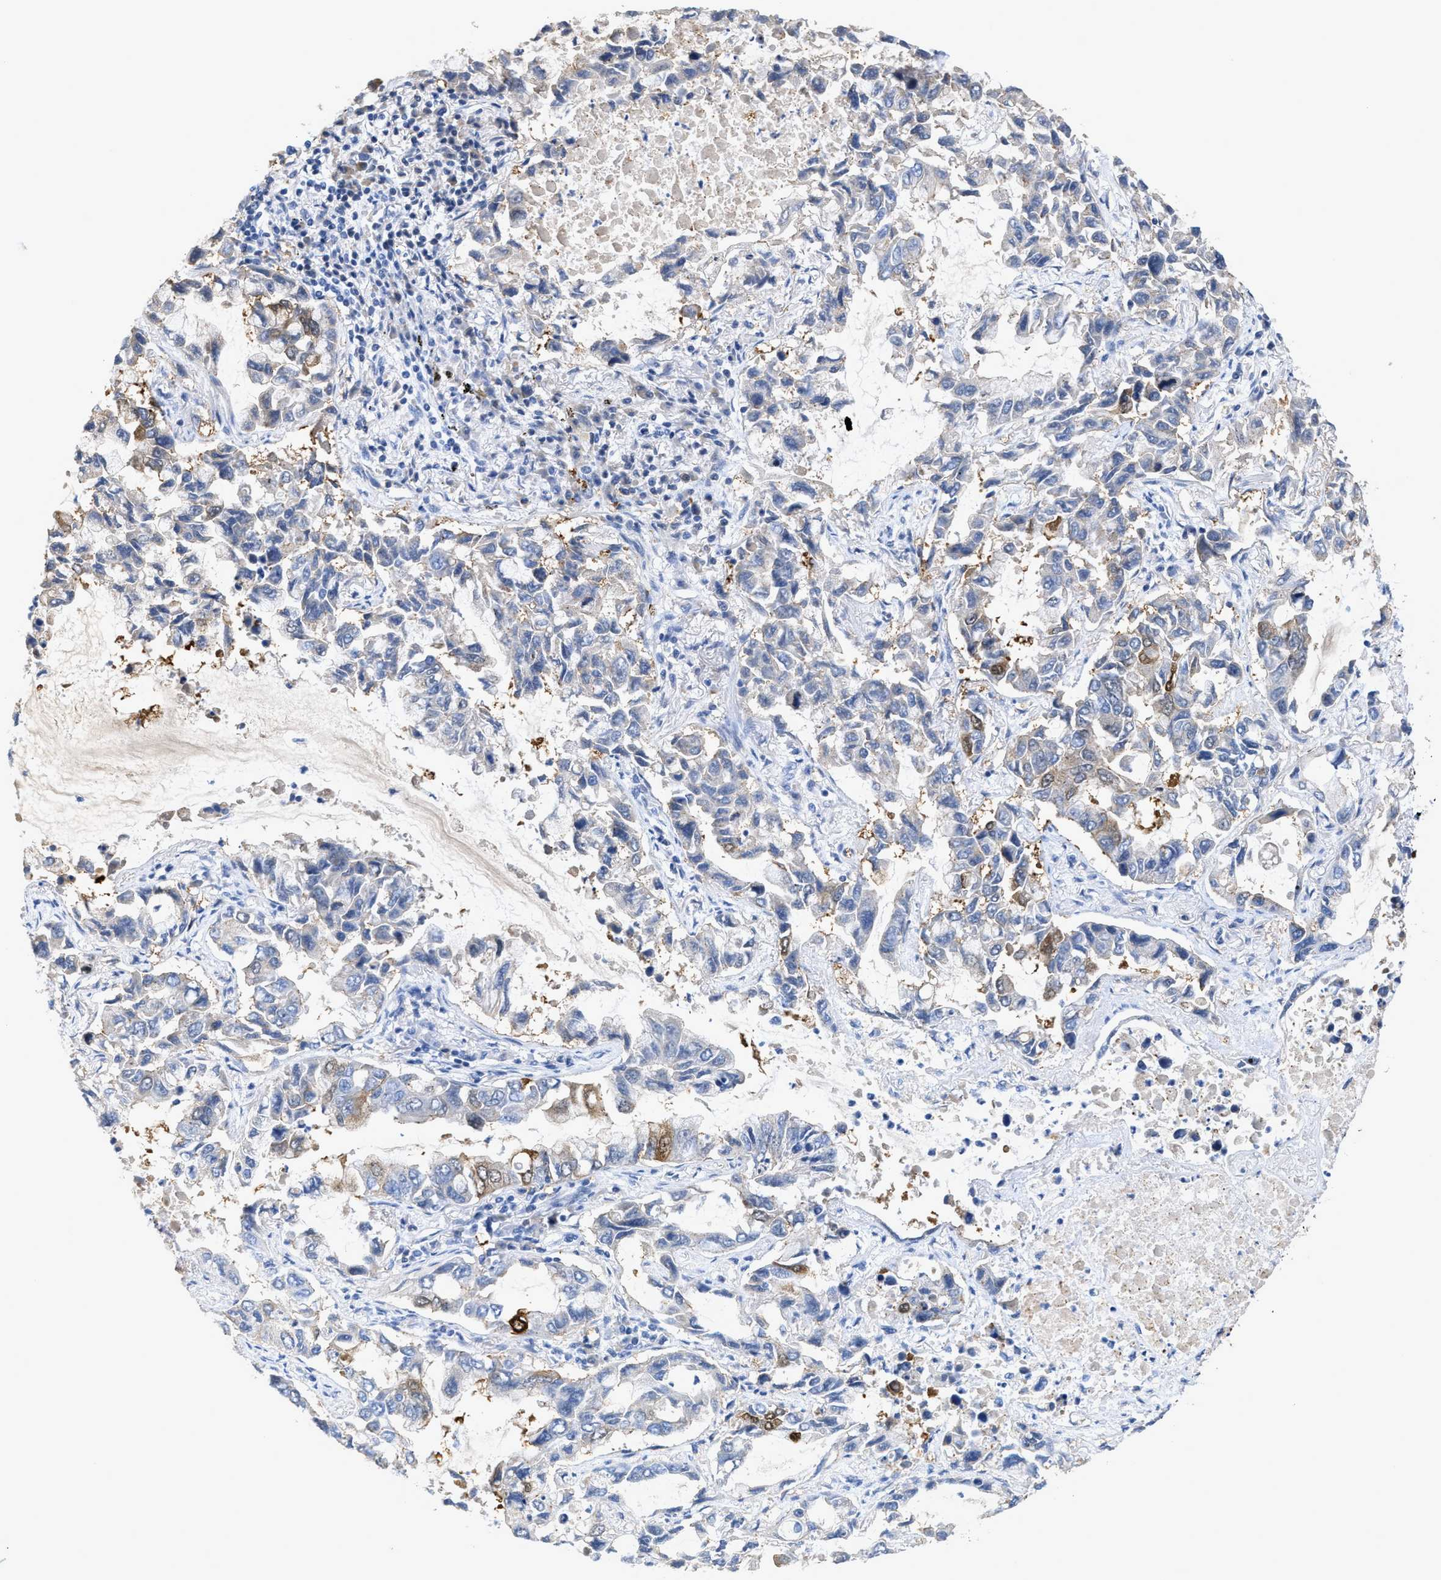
{"staining": {"intensity": "weak", "quantity": "<25%", "location": "cytoplasmic/membranous"}, "tissue": "lung cancer", "cell_type": "Tumor cells", "image_type": "cancer", "snomed": [{"axis": "morphology", "description": "Adenocarcinoma, NOS"}, {"axis": "topography", "description": "Lung"}], "caption": "A high-resolution photomicrograph shows IHC staining of adenocarcinoma (lung), which exhibits no significant expression in tumor cells. (Stains: DAB IHC with hematoxylin counter stain, Microscopy: brightfield microscopy at high magnification).", "gene": "CRYM", "patient": {"sex": "male", "age": 64}}